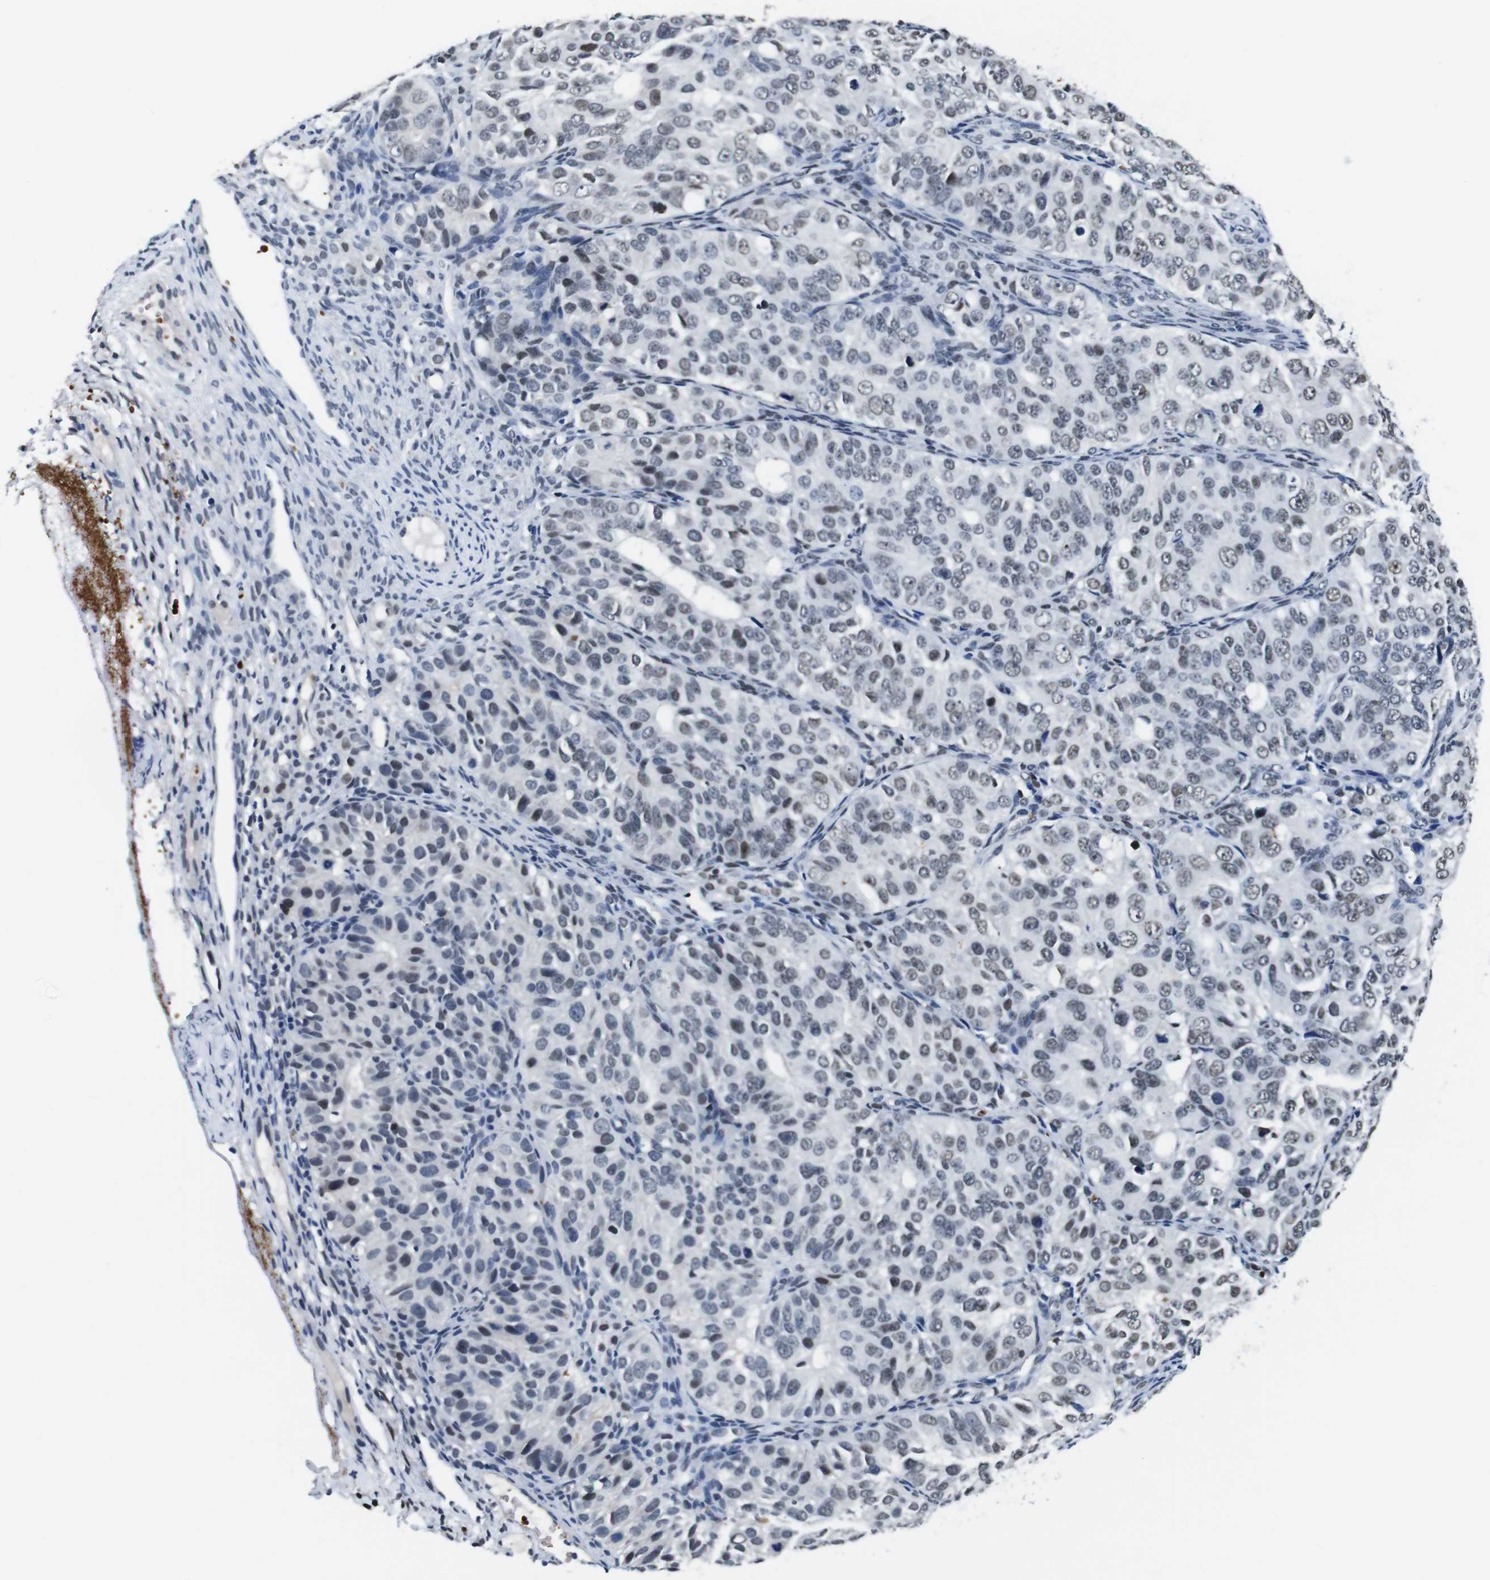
{"staining": {"intensity": "weak", "quantity": "25%-75%", "location": "nuclear"}, "tissue": "ovarian cancer", "cell_type": "Tumor cells", "image_type": "cancer", "snomed": [{"axis": "morphology", "description": "Carcinoma, endometroid"}, {"axis": "topography", "description": "Ovary"}], "caption": "This histopathology image reveals immunohistochemistry (IHC) staining of human ovarian endometroid carcinoma, with low weak nuclear expression in approximately 25%-75% of tumor cells.", "gene": "ILDR2", "patient": {"sex": "female", "age": 51}}